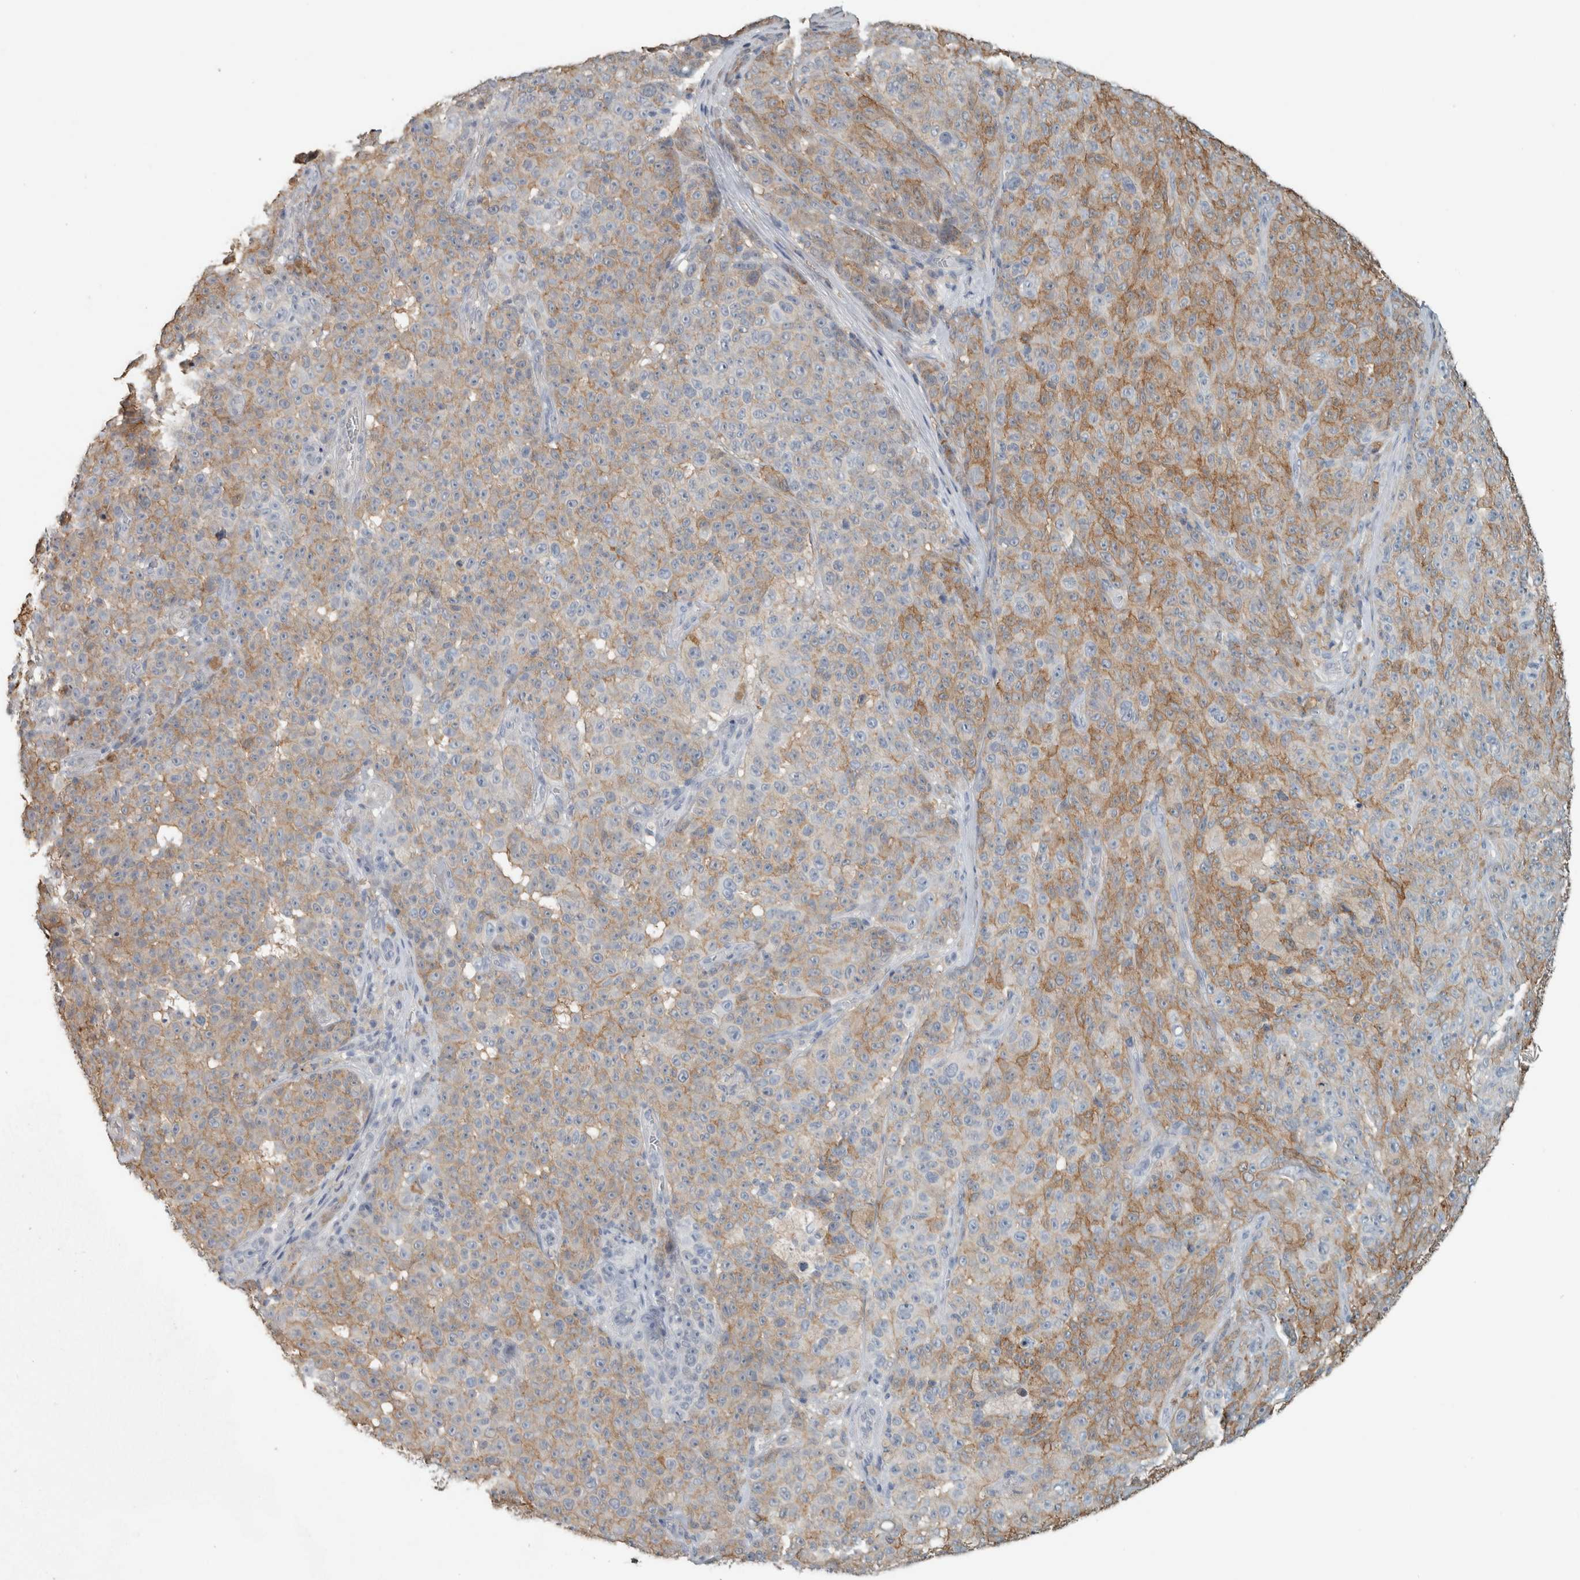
{"staining": {"intensity": "moderate", "quantity": "<25%", "location": "cytoplasmic/membranous"}, "tissue": "melanoma", "cell_type": "Tumor cells", "image_type": "cancer", "snomed": [{"axis": "morphology", "description": "Malignant melanoma, NOS"}, {"axis": "topography", "description": "Skin"}], "caption": "Immunohistochemistry (IHC) micrograph of human melanoma stained for a protein (brown), which reveals low levels of moderate cytoplasmic/membranous staining in approximately <25% of tumor cells.", "gene": "SCIN", "patient": {"sex": "female", "age": 82}}